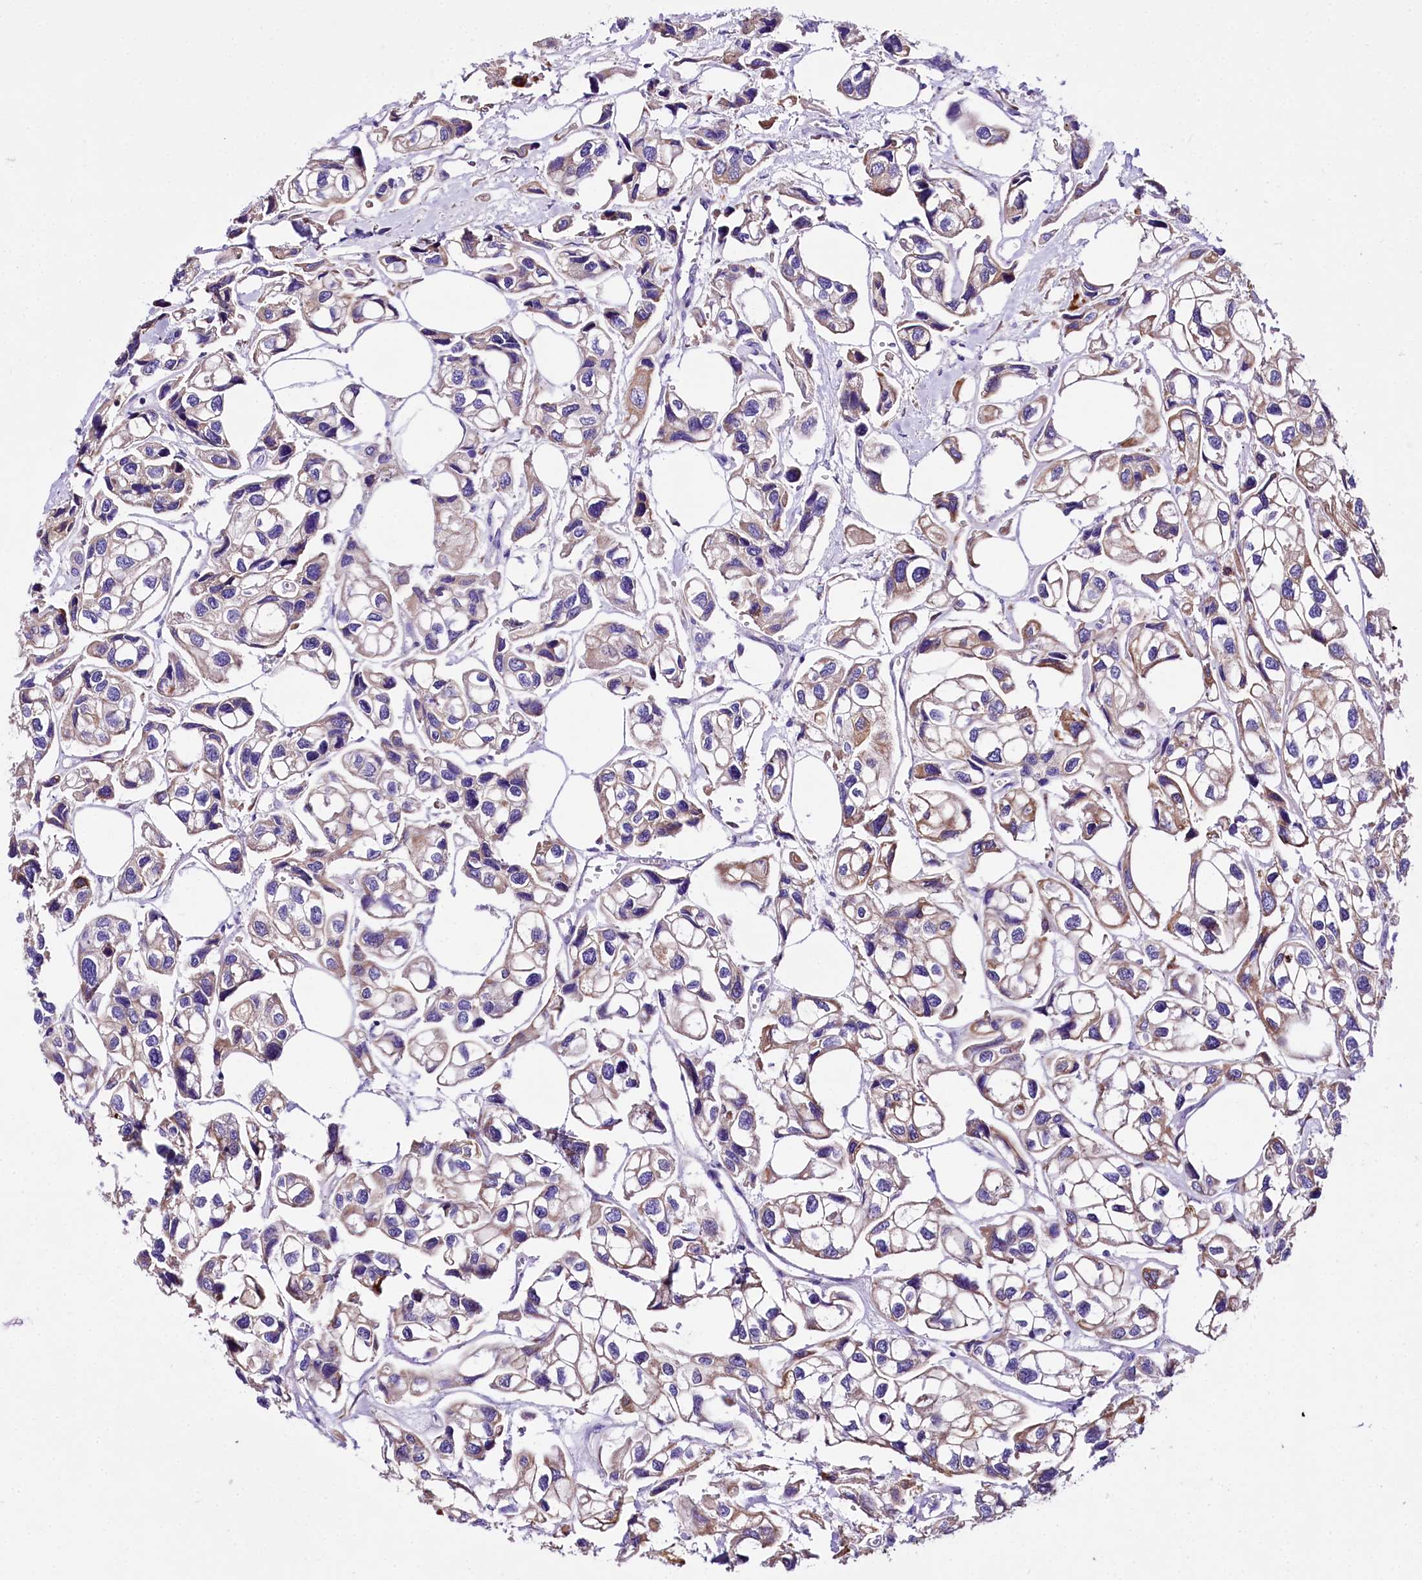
{"staining": {"intensity": "weak", "quantity": ">75%", "location": "cytoplasmic/membranous"}, "tissue": "urothelial cancer", "cell_type": "Tumor cells", "image_type": "cancer", "snomed": [{"axis": "morphology", "description": "Urothelial carcinoma, High grade"}, {"axis": "topography", "description": "Urinary bladder"}], "caption": "Immunohistochemistry (IHC) photomicrograph of urothelial cancer stained for a protein (brown), which shows low levels of weak cytoplasmic/membranous expression in approximately >75% of tumor cells.", "gene": "A2ML1", "patient": {"sex": "male", "age": 67}}